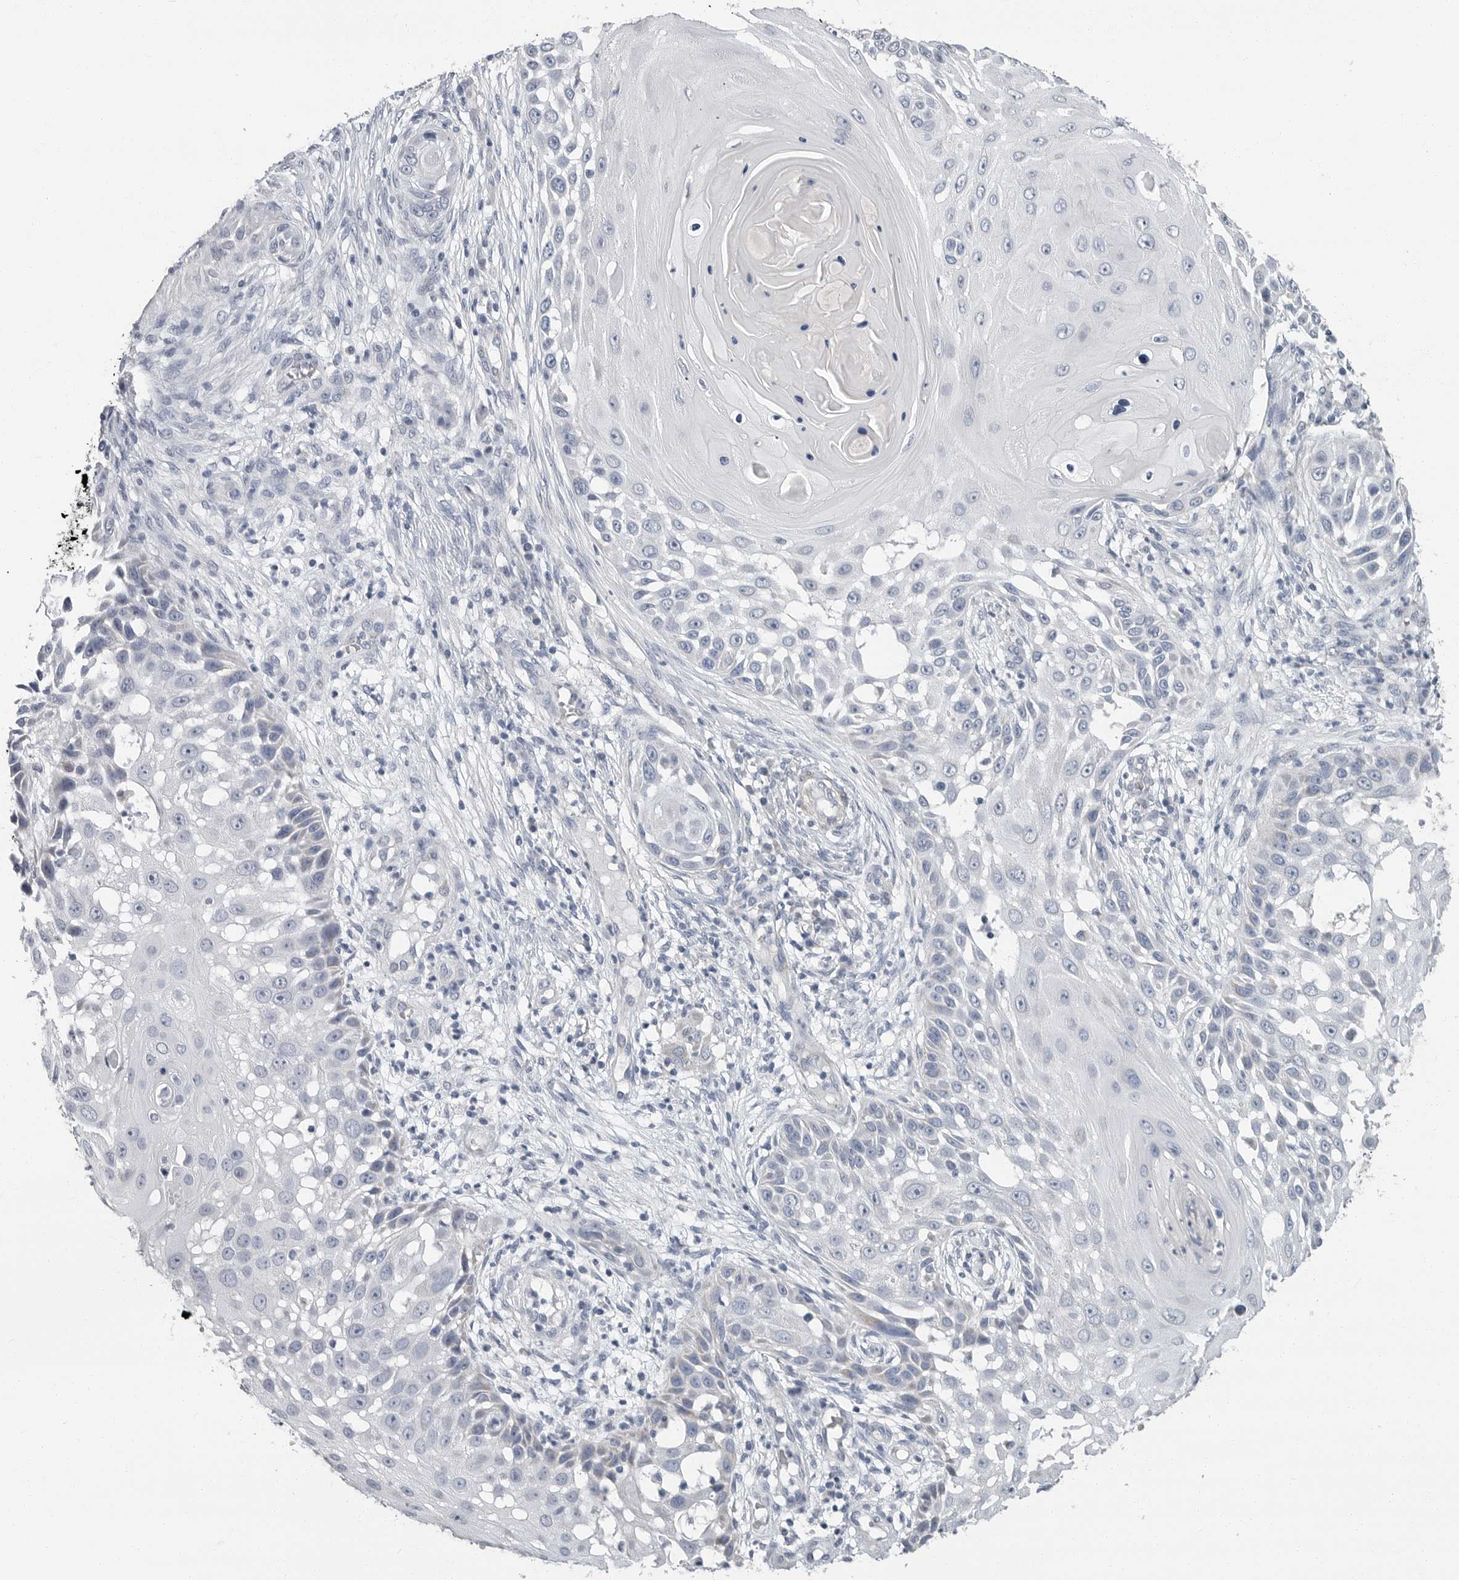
{"staining": {"intensity": "negative", "quantity": "none", "location": "none"}, "tissue": "skin cancer", "cell_type": "Tumor cells", "image_type": "cancer", "snomed": [{"axis": "morphology", "description": "Squamous cell carcinoma, NOS"}, {"axis": "topography", "description": "Skin"}], "caption": "Immunohistochemical staining of human skin cancer displays no significant positivity in tumor cells.", "gene": "PLN", "patient": {"sex": "female", "age": 44}}